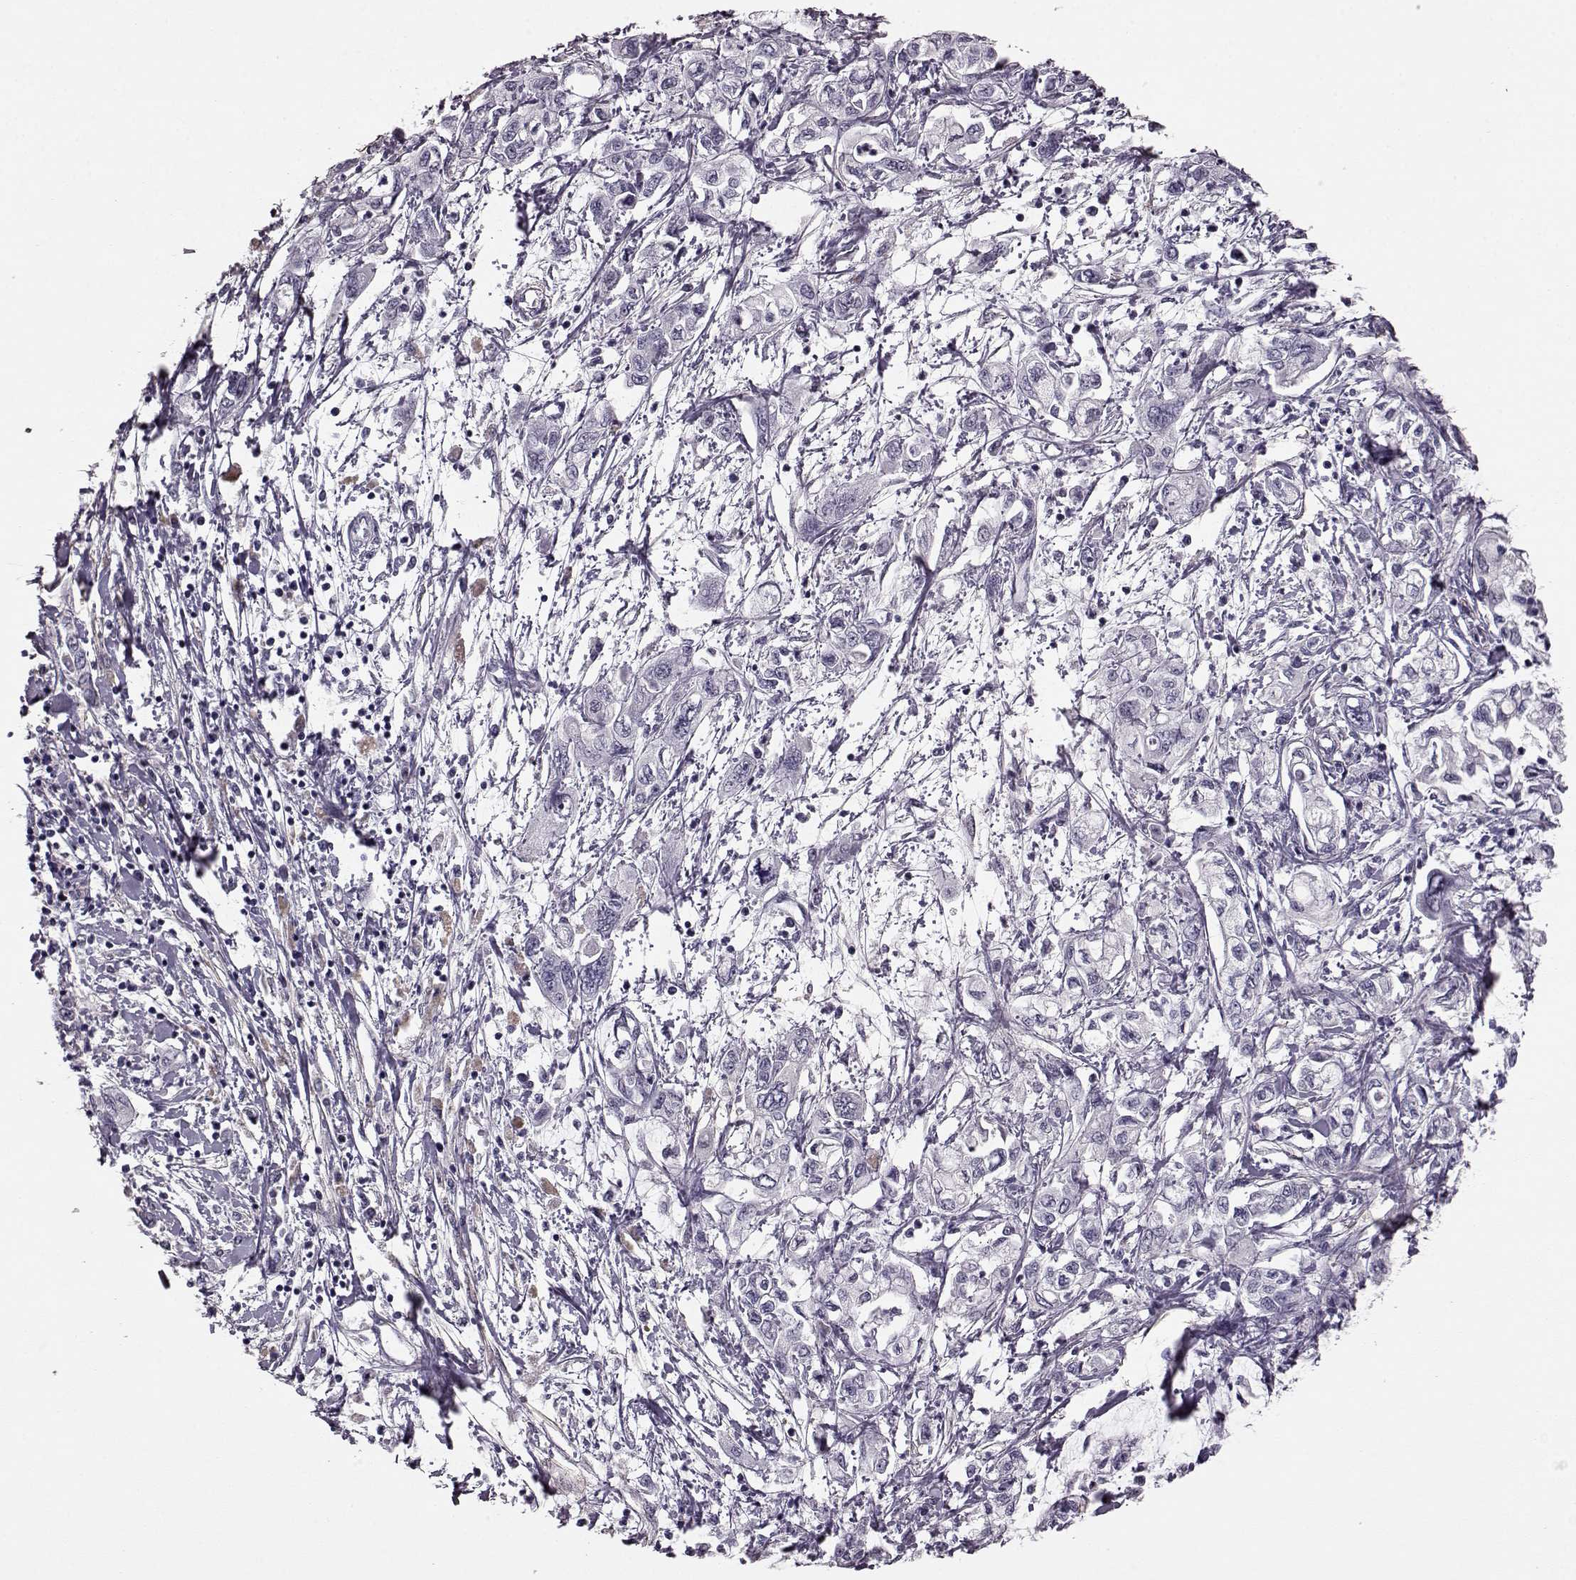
{"staining": {"intensity": "negative", "quantity": "none", "location": "none"}, "tissue": "pancreatic cancer", "cell_type": "Tumor cells", "image_type": "cancer", "snomed": [{"axis": "morphology", "description": "Adenocarcinoma, NOS"}, {"axis": "topography", "description": "Pancreas"}], "caption": "An IHC micrograph of pancreatic cancer is shown. There is no staining in tumor cells of pancreatic cancer.", "gene": "SLCO3A1", "patient": {"sex": "male", "age": 54}}